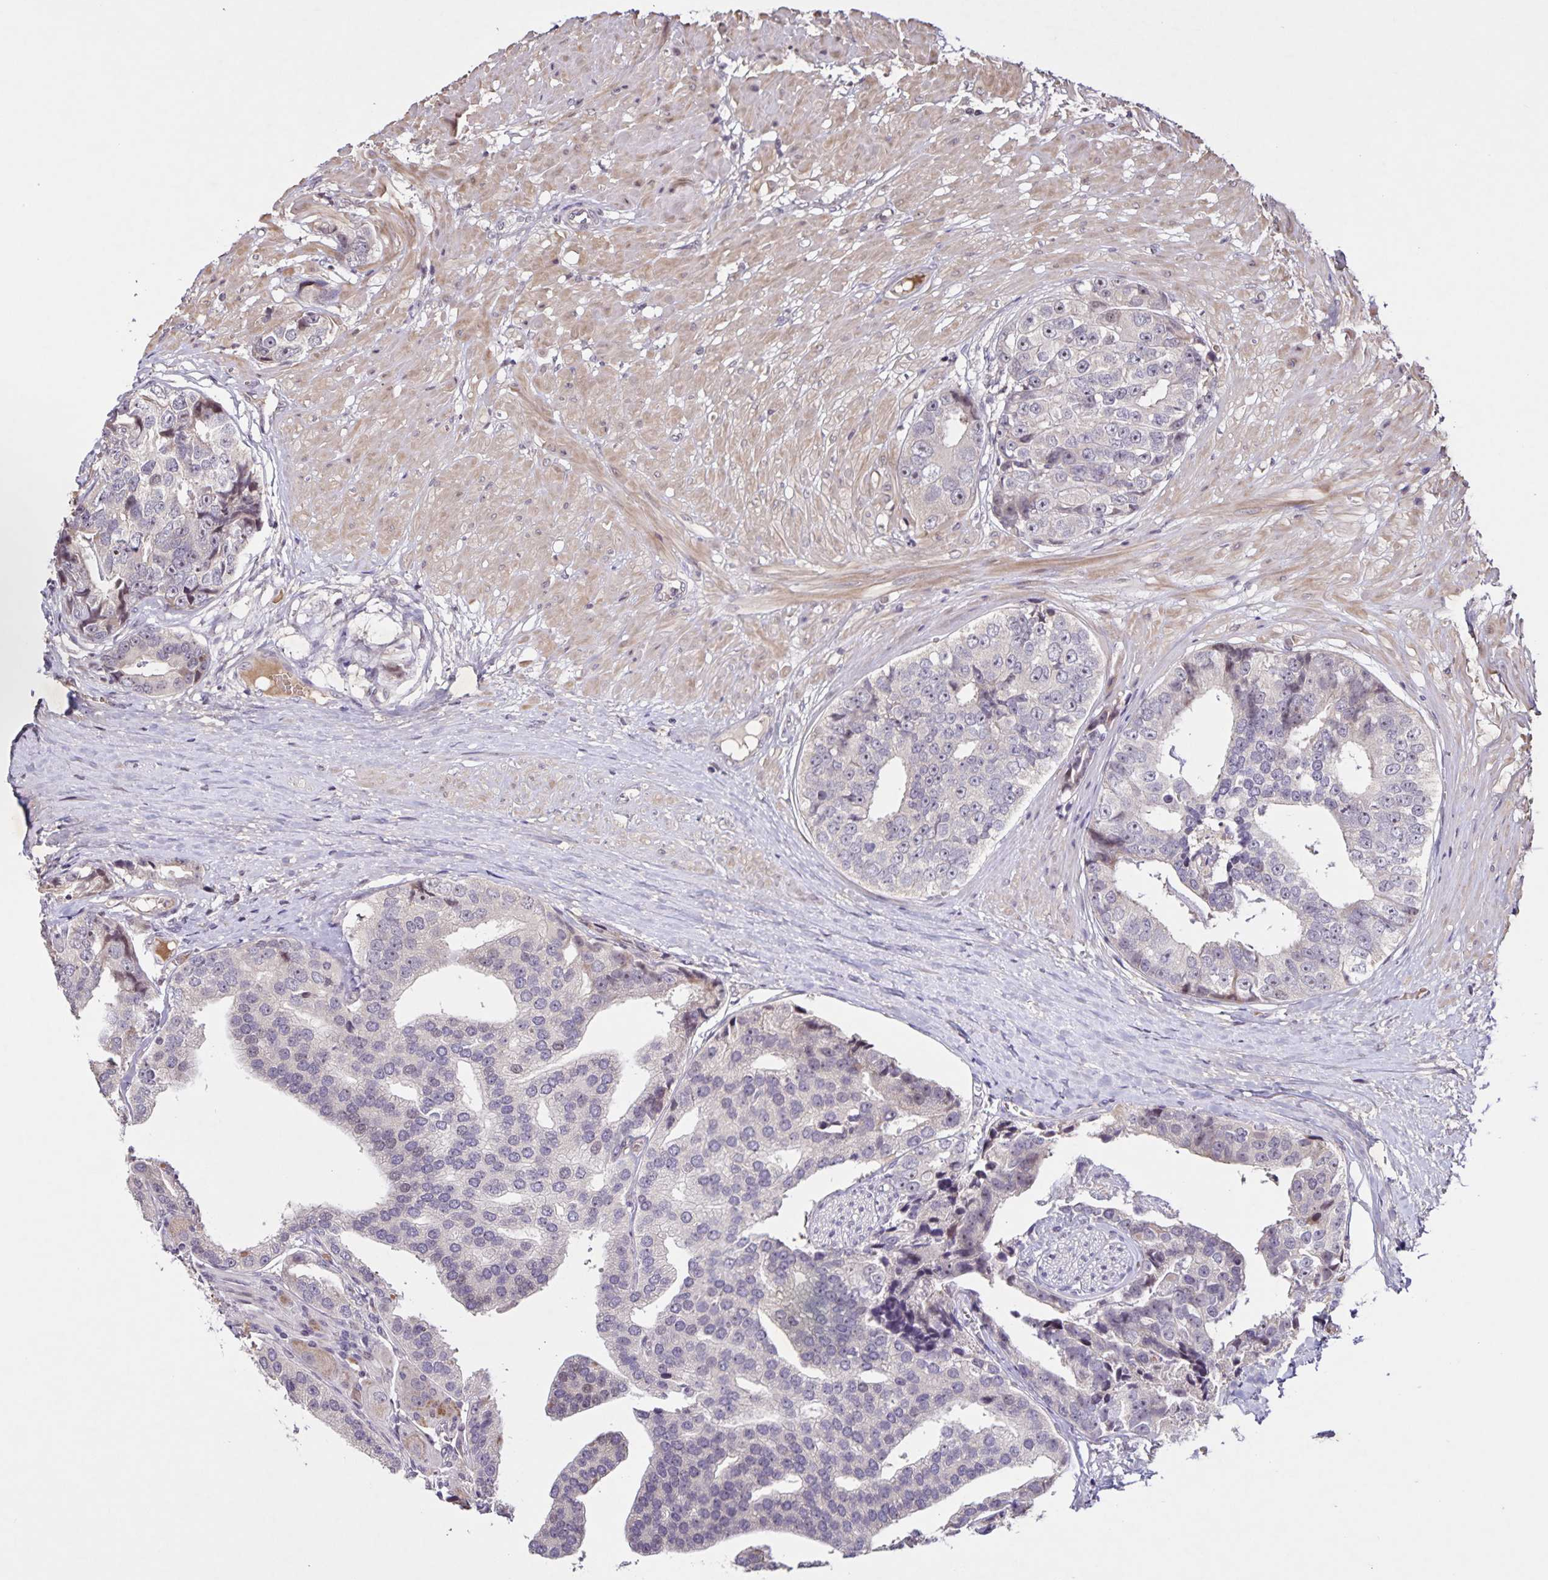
{"staining": {"intensity": "weak", "quantity": "<25%", "location": "nuclear"}, "tissue": "prostate cancer", "cell_type": "Tumor cells", "image_type": "cancer", "snomed": [{"axis": "morphology", "description": "Adenocarcinoma, High grade"}, {"axis": "topography", "description": "Prostate"}], "caption": "An image of human adenocarcinoma (high-grade) (prostate) is negative for staining in tumor cells.", "gene": "GDF2", "patient": {"sex": "male", "age": 71}}